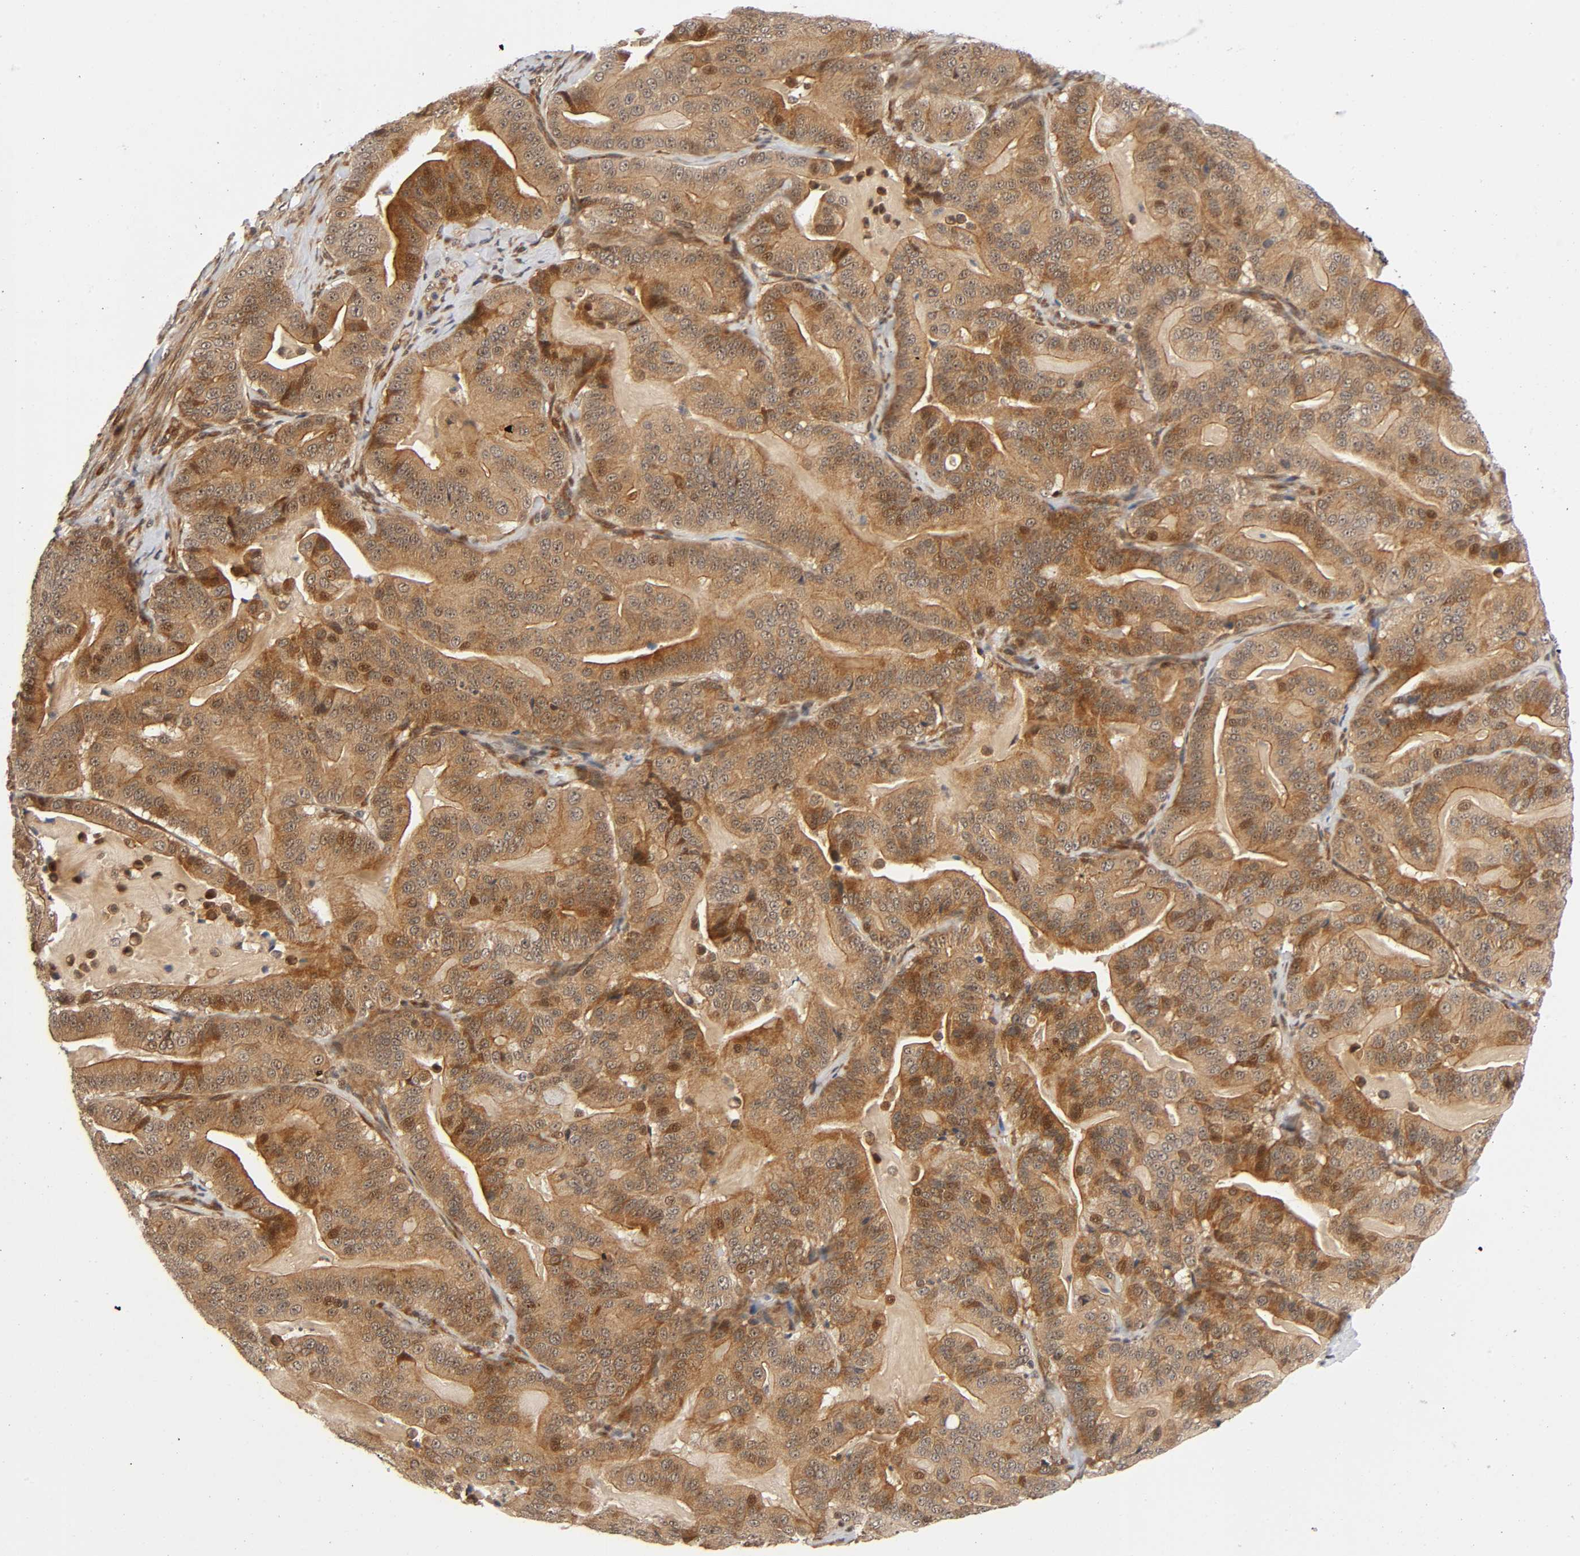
{"staining": {"intensity": "moderate", "quantity": ">75%", "location": "cytoplasmic/membranous"}, "tissue": "pancreatic cancer", "cell_type": "Tumor cells", "image_type": "cancer", "snomed": [{"axis": "morphology", "description": "Adenocarcinoma, NOS"}, {"axis": "topography", "description": "Pancreas"}], "caption": "Immunohistochemistry micrograph of pancreatic cancer stained for a protein (brown), which reveals medium levels of moderate cytoplasmic/membranous expression in about >75% of tumor cells.", "gene": "IQCJ-SCHIP1", "patient": {"sex": "male", "age": 63}}